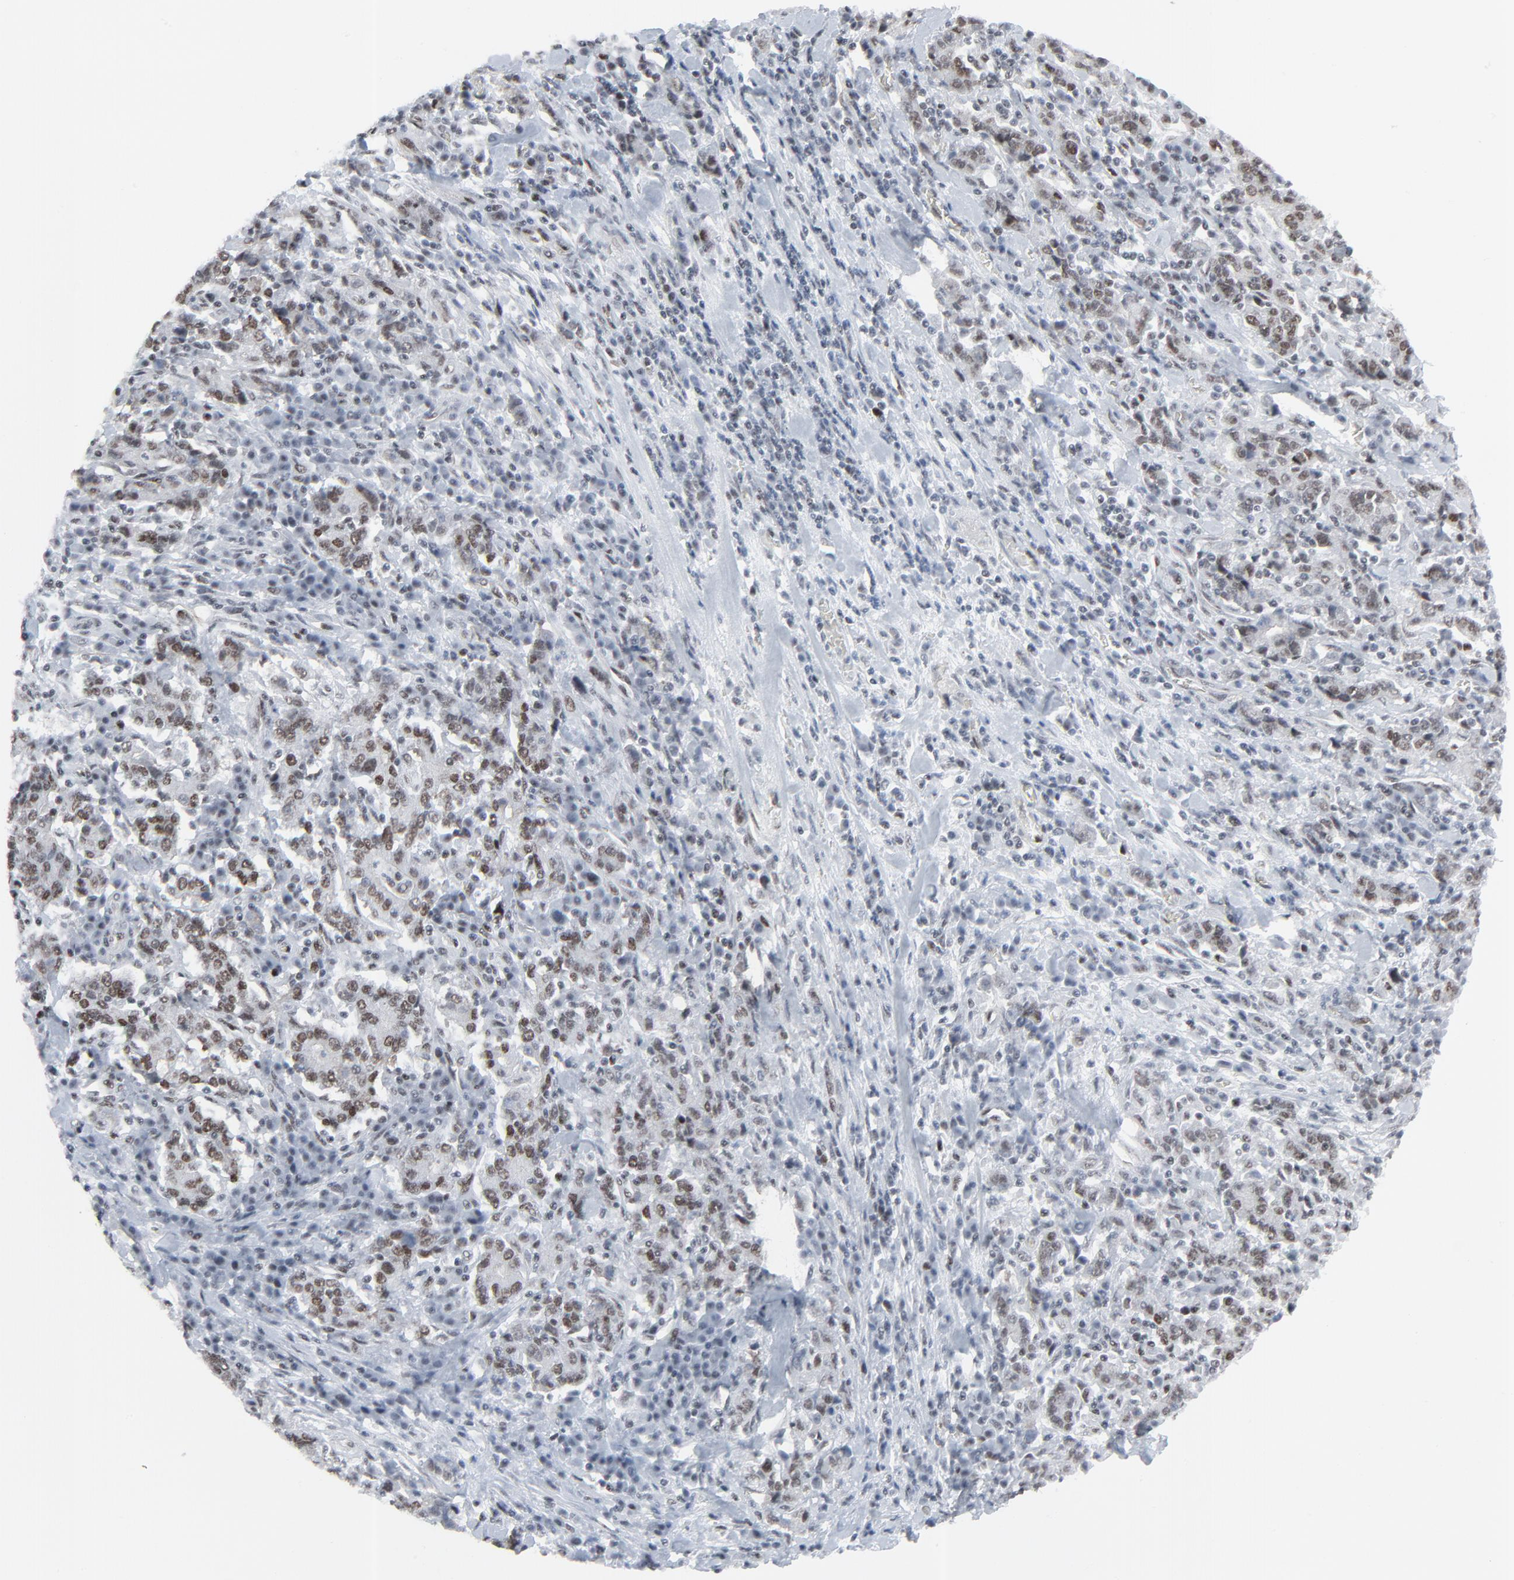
{"staining": {"intensity": "moderate", "quantity": ">75%", "location": "nuclear"}, "tissue": "stomach cancer", "cell_type": "Tumor cells", "image_type": "cancer", "snomed": [{"axis": "morphology", "description": "Normal tissue, NOS"}, {"axis": "morphology", "description": "Adenocarcinoma, NOS"}, {"axis": "topography", "description": "Stomach, upper"}, {"axis": "topography", "description": "Stomach"}], "caption": "Immunohistochemical staining of human stomach cancer shows medium levels of moderate nuclear protein staining in about >75% of tumor cells. (DAB (3,3'-diaminobenzidine) IHC with brightfield microscopy, high magnification).", "gene": "FBXO28", "patient": {"sex": "male", "age": 59}}